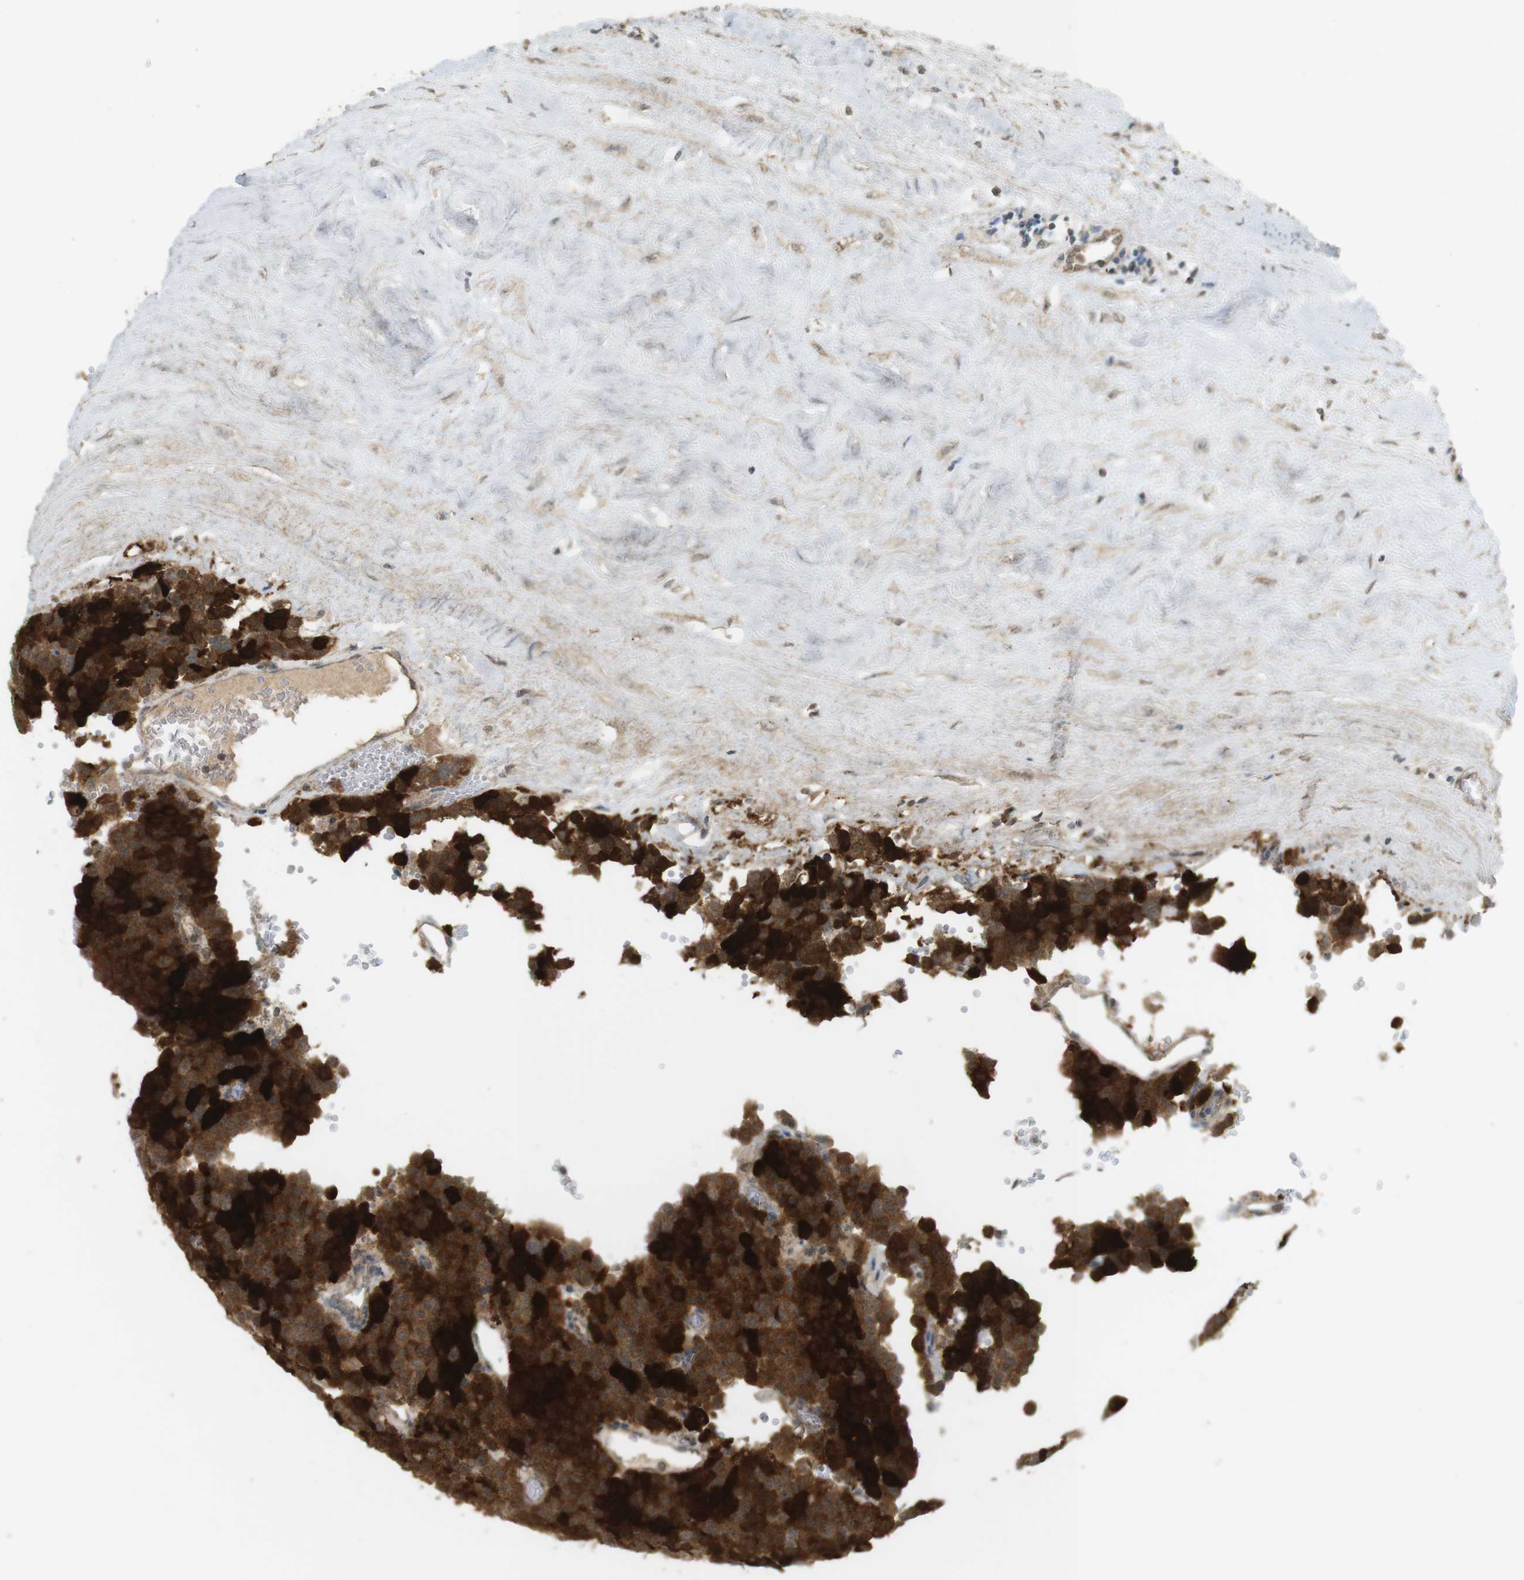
{"staining": {"intensity": "strong", "quantity": ">75%", "location": "cytoplasmic/membranous"}, "tissue": "testis cancer", "cell_type": "Tumor cells", "image_type": "cancer", "snomed": [{"axis": "morphology", "description": "Normal tissue, NOS"}, {"axis": "morphology", "description": "Seminoma, NOS"}, {"axis": "topography", "description": "Testis"}], "caption": "IHC histopathology image of human testis cancer stained for a protein (brown), which exhibits high levels of strong cytoplasmic/membranous positivity in approximately >75% of tumor cells.", "gene": "TTK", "patient": {"sex": "male", "age": 71}}